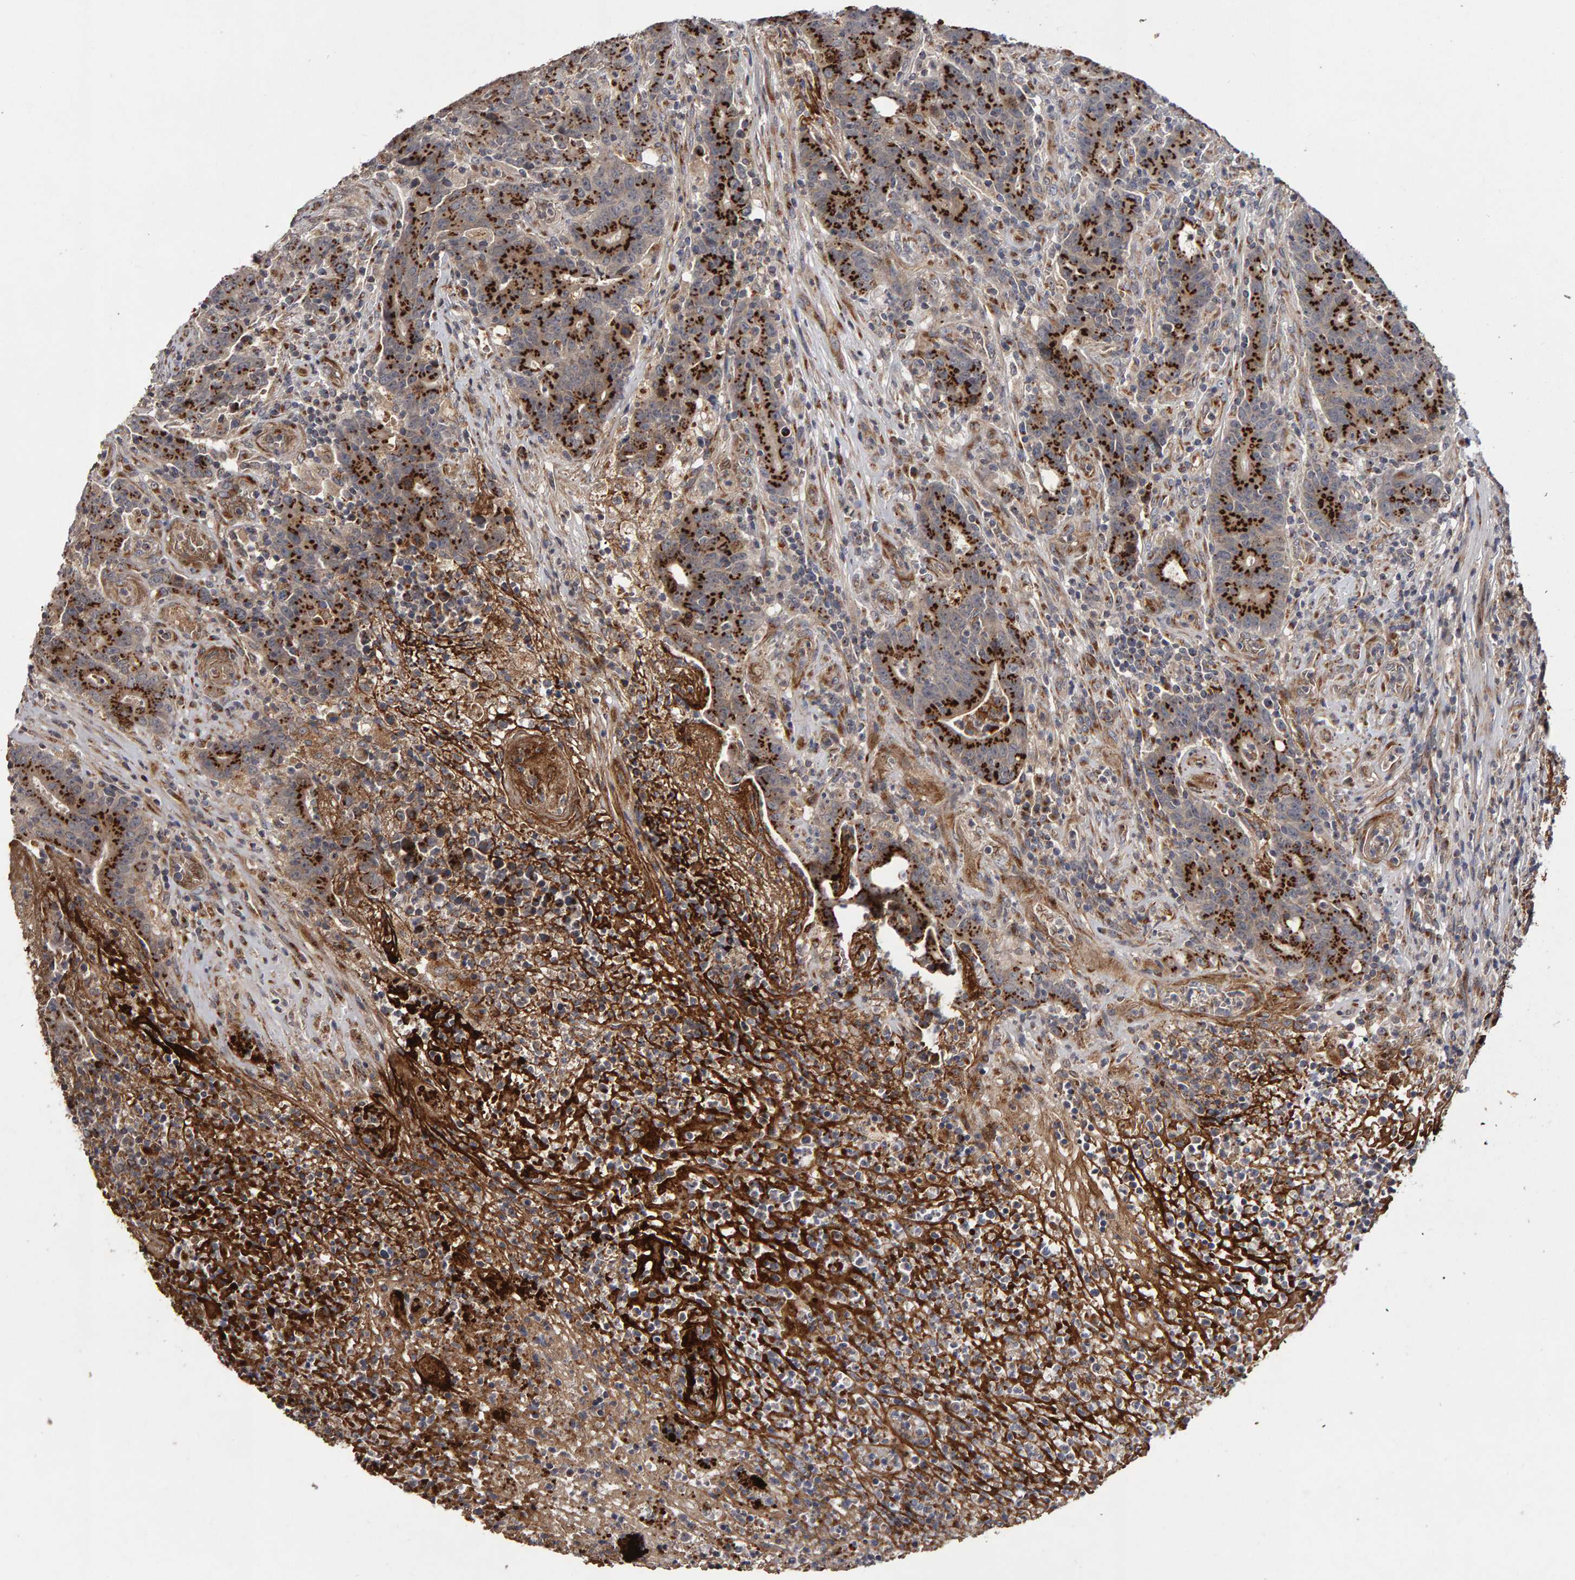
{"staining": {"intensity": "strong", "quantity": ">75%", "location": "cytoplasmic/membranous"}, "tissue": "colorectal cancer", "cell_type": "Tumor cells", "image_type": "cancer", "snomed": [{"axis": "morphology", "description": "Normal tissue, NOS"}, {"axis": "morphology", "description": "Adenocarcinoma, NOS"}, {"axis": "topography", "description": "Colon"}], "caption": "Protein analysis of colorectal adenocarcinoma tissue reveals strong cytoplasmic/membranous positivity in approximately >75% of tumor cells. (Brightfield microscopy of DAB IHC at high magnification).", "gene": "CANT1", "patient": {"sex": "female", "age": 75}}